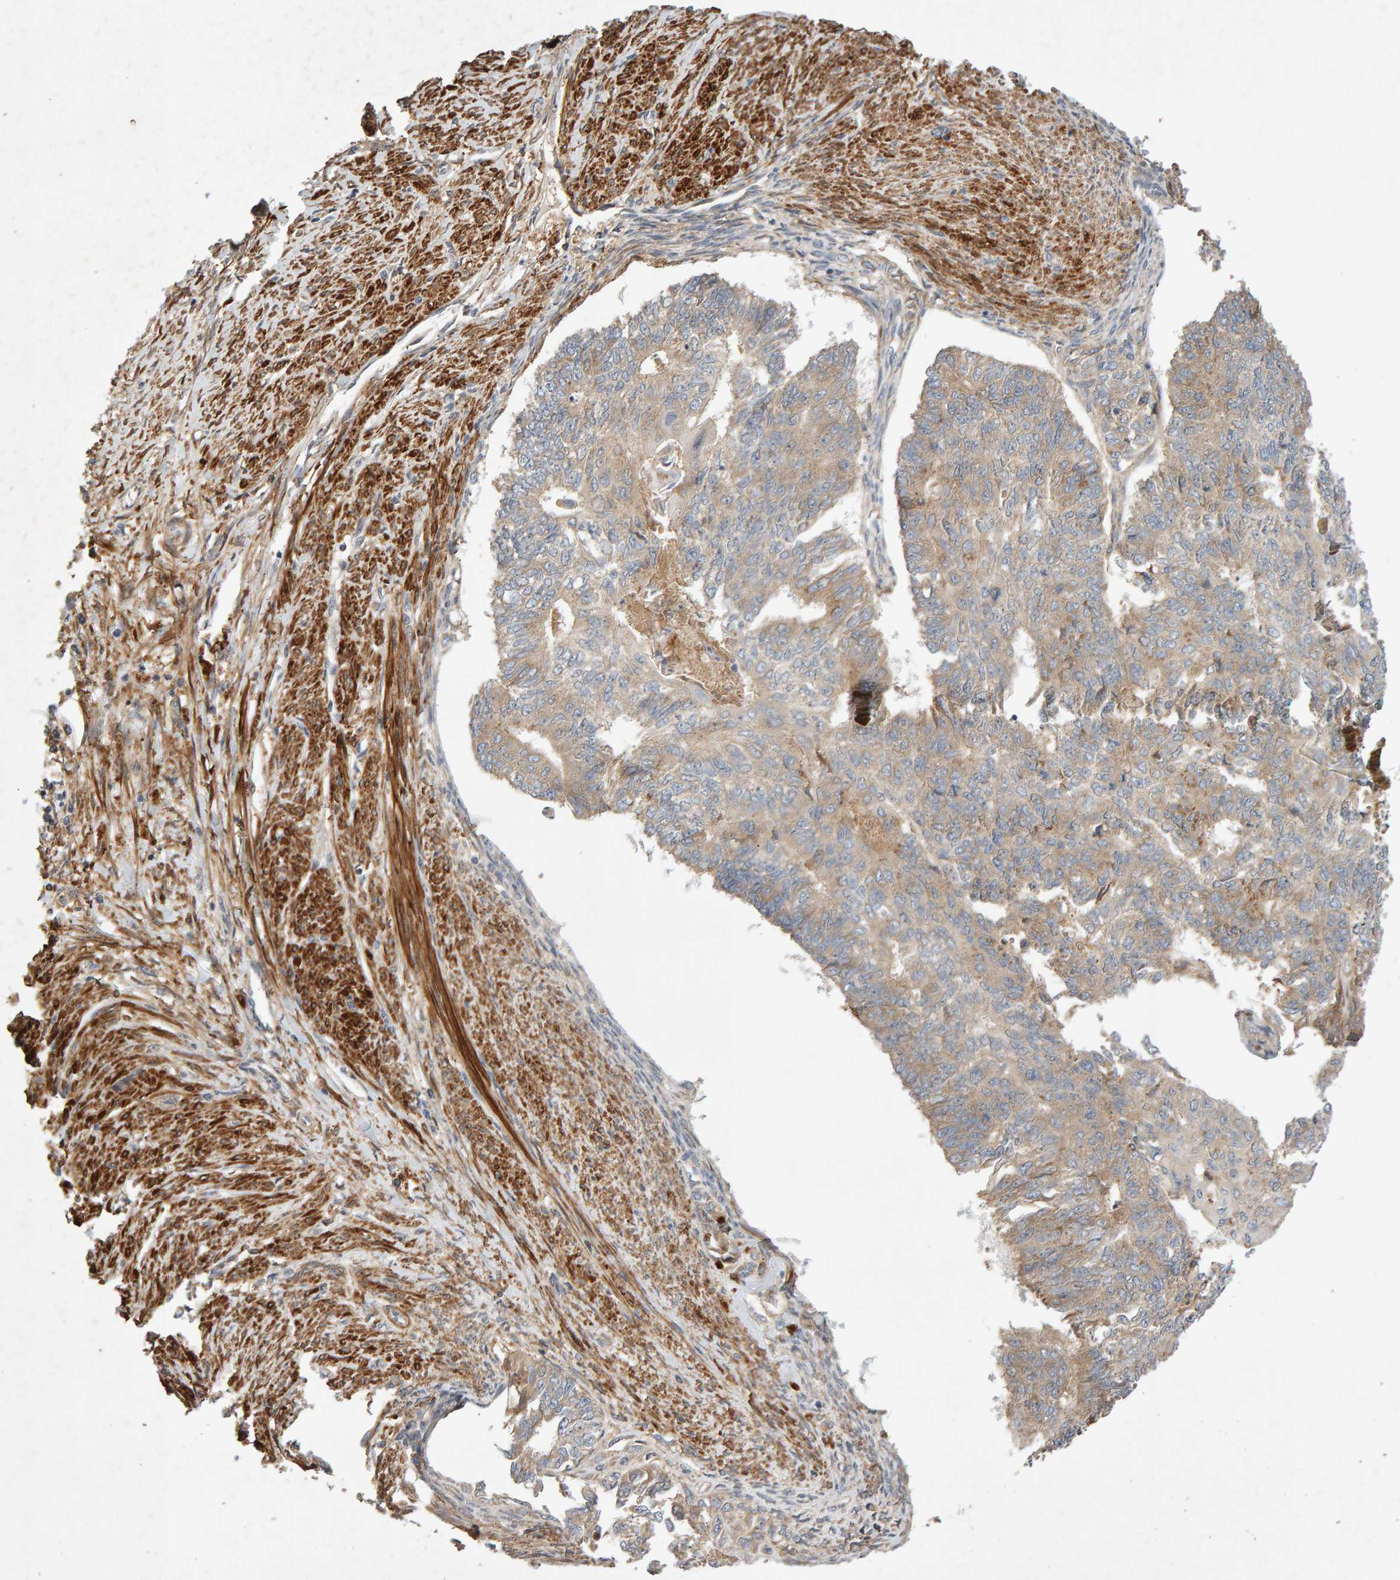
{"staining": {"intensity": "weak", "quantity": ">75%", "location": "cytoplasmic/membranous"}, "tissue": "endometrial cancer", "cell_type": "Tumor cells", "image_type": "cancer", "snomed": [{"axis": "morphology", "description": "Adenocarcinoma, NOS"}, {"axis": "topography", "description": "Endometrium"}], "caption": "An IHC photomicrograph of tumor tissue is shown. Protein staining in brown labels weak cytoplasmic/membranous positivity in adenocarcinoma (endometrial) within tumor cells.", "gene": "RNF19A", "patient": {"sex": "female", "age": 32}}